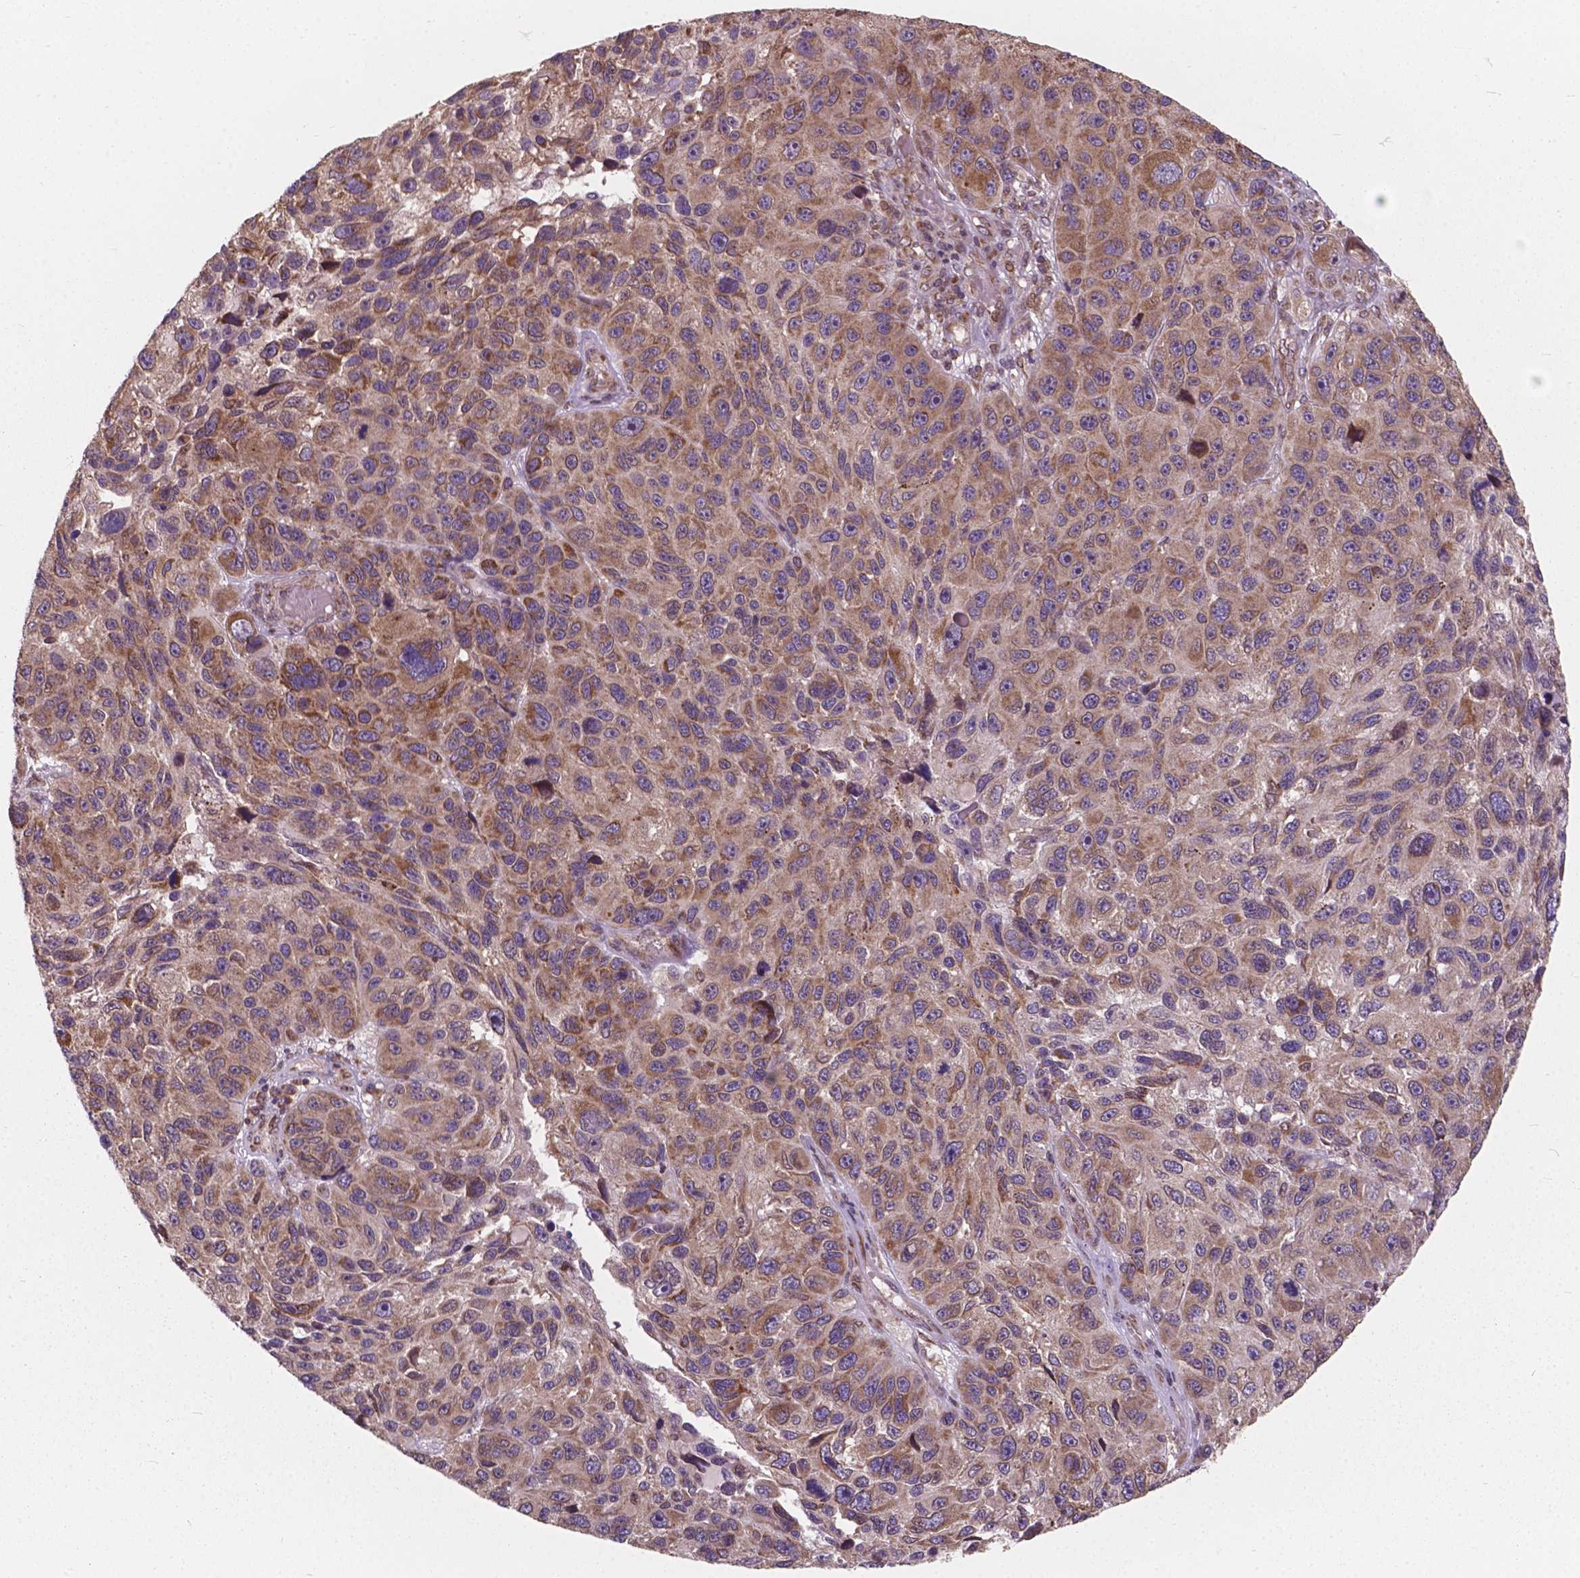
{"staining": {"intensity": "moderate", "quantity": "25%-75%", "location": "cytoplasmic/membranous"}, "tissue": "melanoma", "cell_type": "Tumor cells", "image_type": "cancer", "snomed": [{"axis": "morphology", "description": "Malignant melanoma, NOS"}, {"axis": "topography", "description": "Skin"}], "caption": "Malignant melanoma stained with a brown dye reveals moderate cytoplasmic/membranous positive expression in about 25%-75% of tumor cells.", "gene": "MRPL33", "patient": {"sex": "male", "age": 53}}